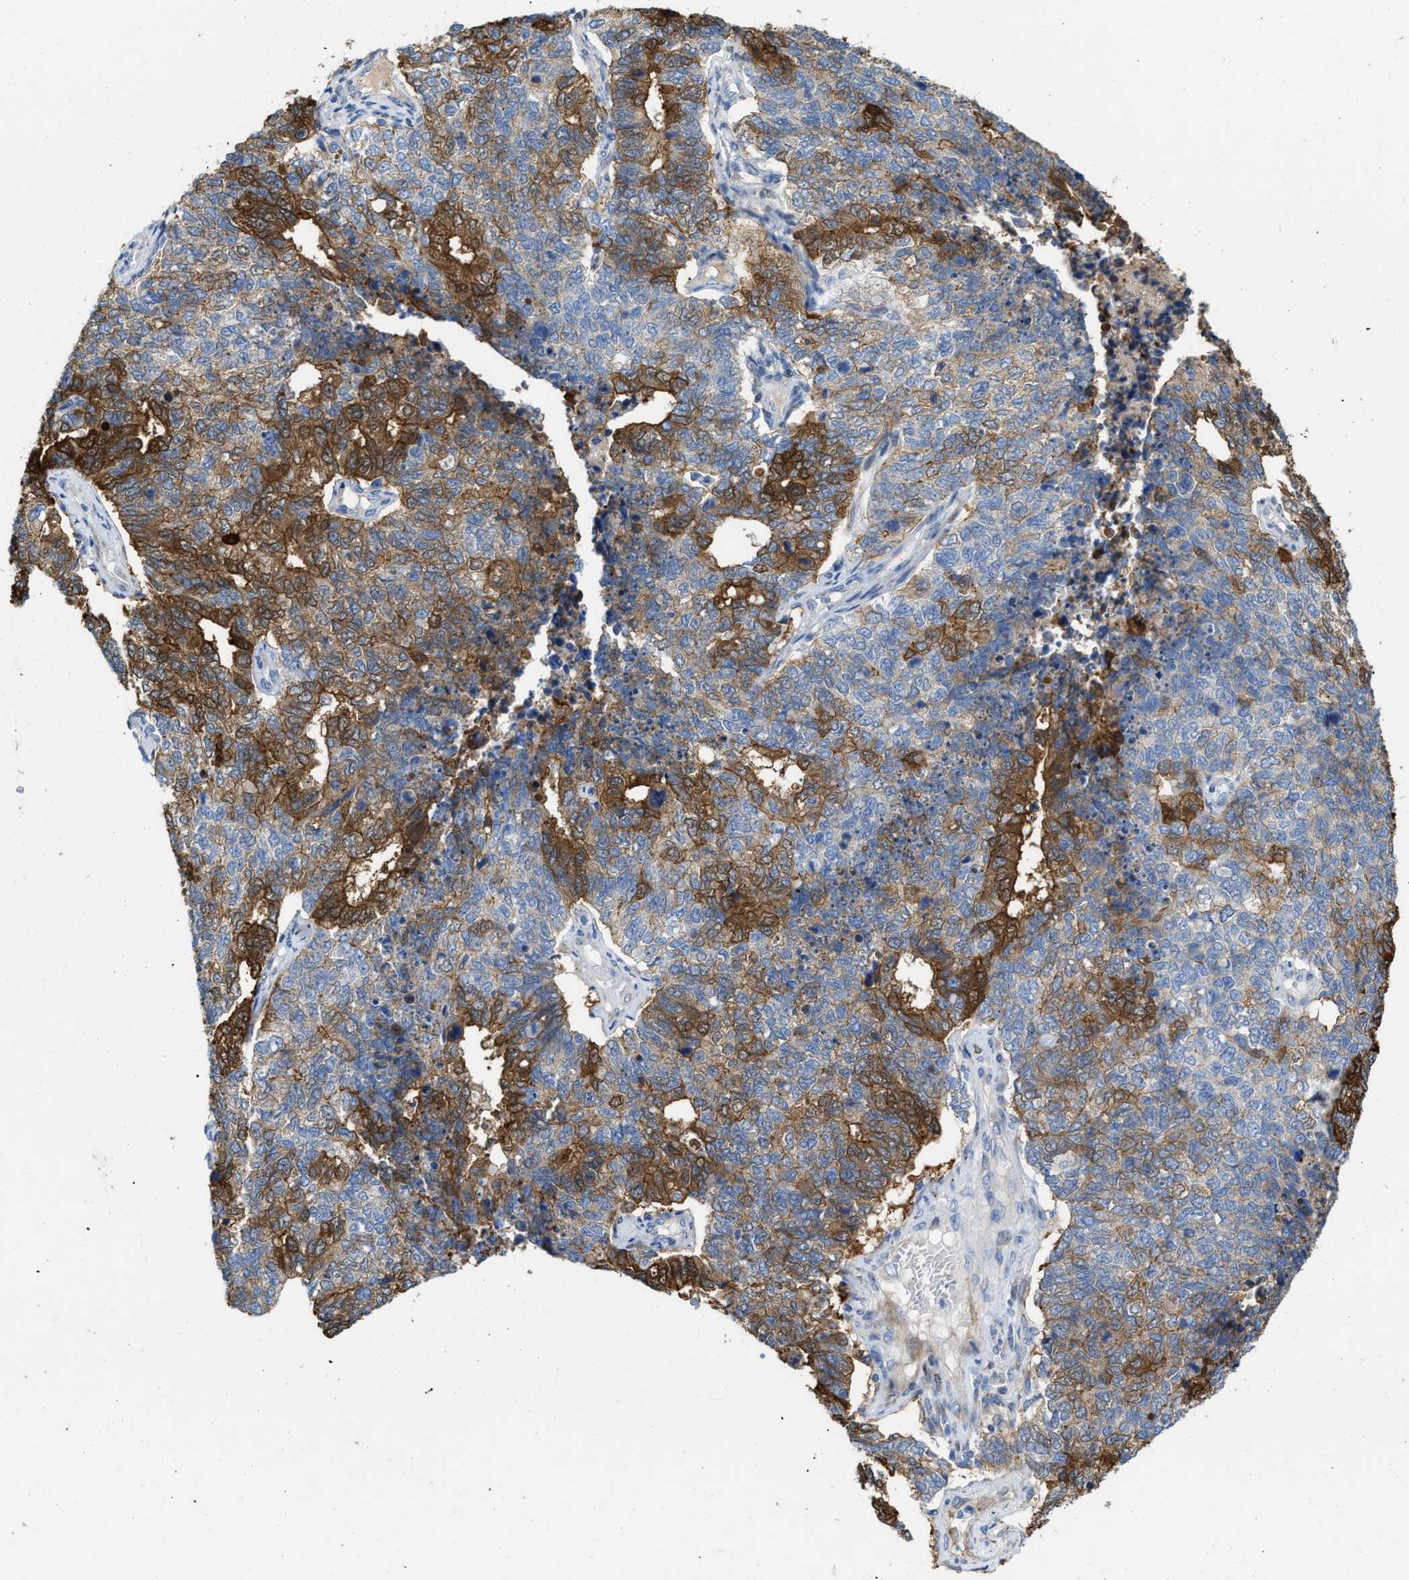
{"staining": {"intensity": "moderate", "quantity": "25%-75%", "location": "cytoplasmic/membranous"}, "tissue": "cervical cancer", "cell_type": "Tumor cells", "image_type": "cancer", "snomed": [{"axis": "morphology", "description": "Squamous cell carcinoma, NOS"}, {"axis": "topography", "description": "Cervix"}], "caption": "Cervical cancer (squamous cell carcinoma) stained with a protein marker reveals moderate staining in tumor cells.", "gene": "ASS1", "patient": {"sex": "female", "age": 63}}